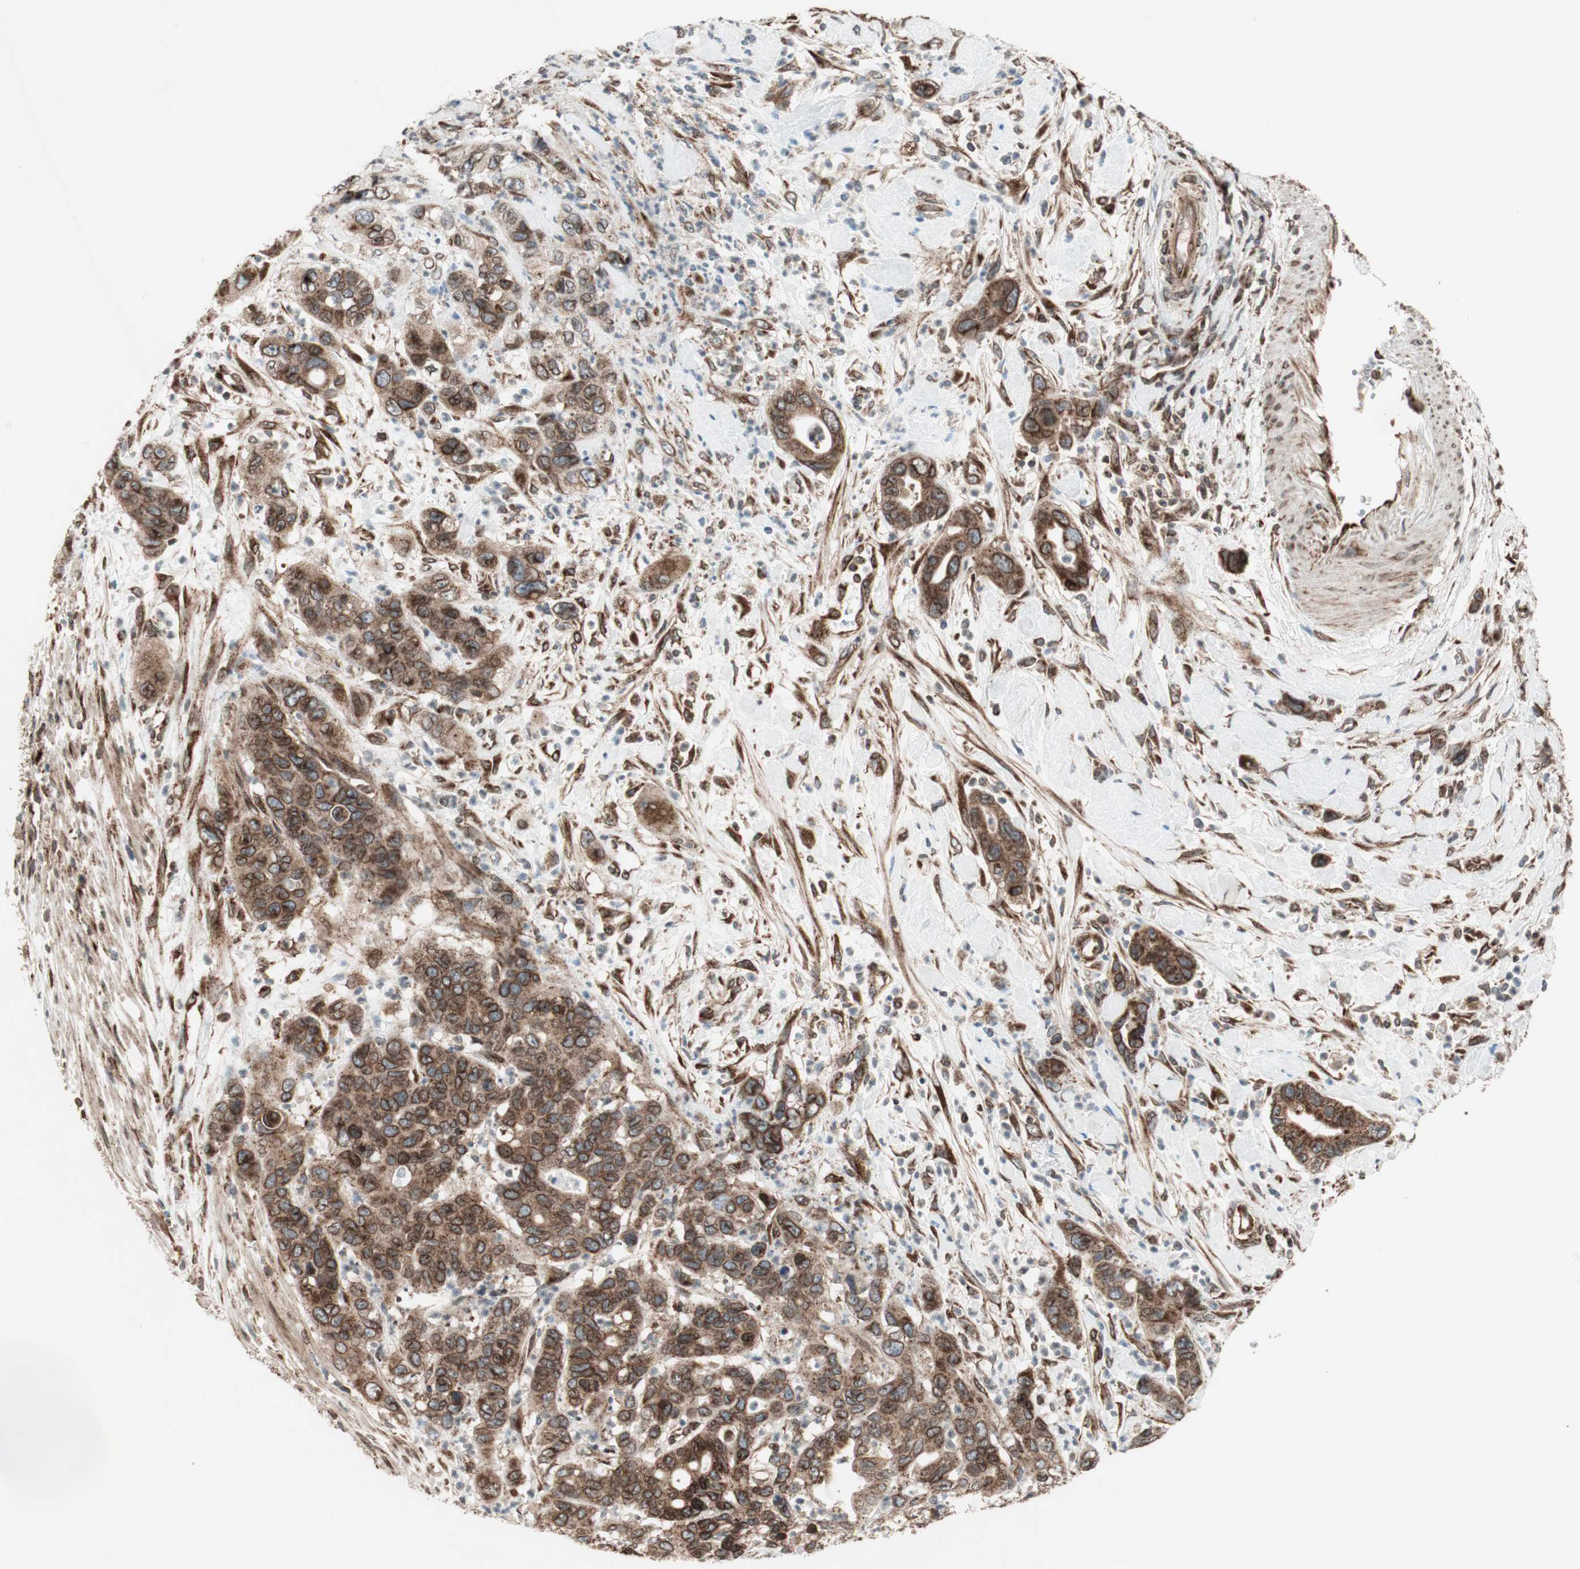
{"staining": {"intensity": "strong", "quantity": ">75%", "location": "cytoplasmic/membranous,nuclear"}, "tissue": "pancreatic cancer", "cell_type": "Tumor cells", "image_type": "cancer", "snomed": [{"axis": "morphology", "description": "Adenocarcinoma, NOS"}, {"axis": "topography", "description": "Pancreas"}], "caption": "Strong cytoplasmic/membranous and nuclear expression is present in about >75% of tumor cells in pancreatic cancer (adenocarcinoma).", "gene": "NUP62", "patient": {"sex": "female", "age": 71}}